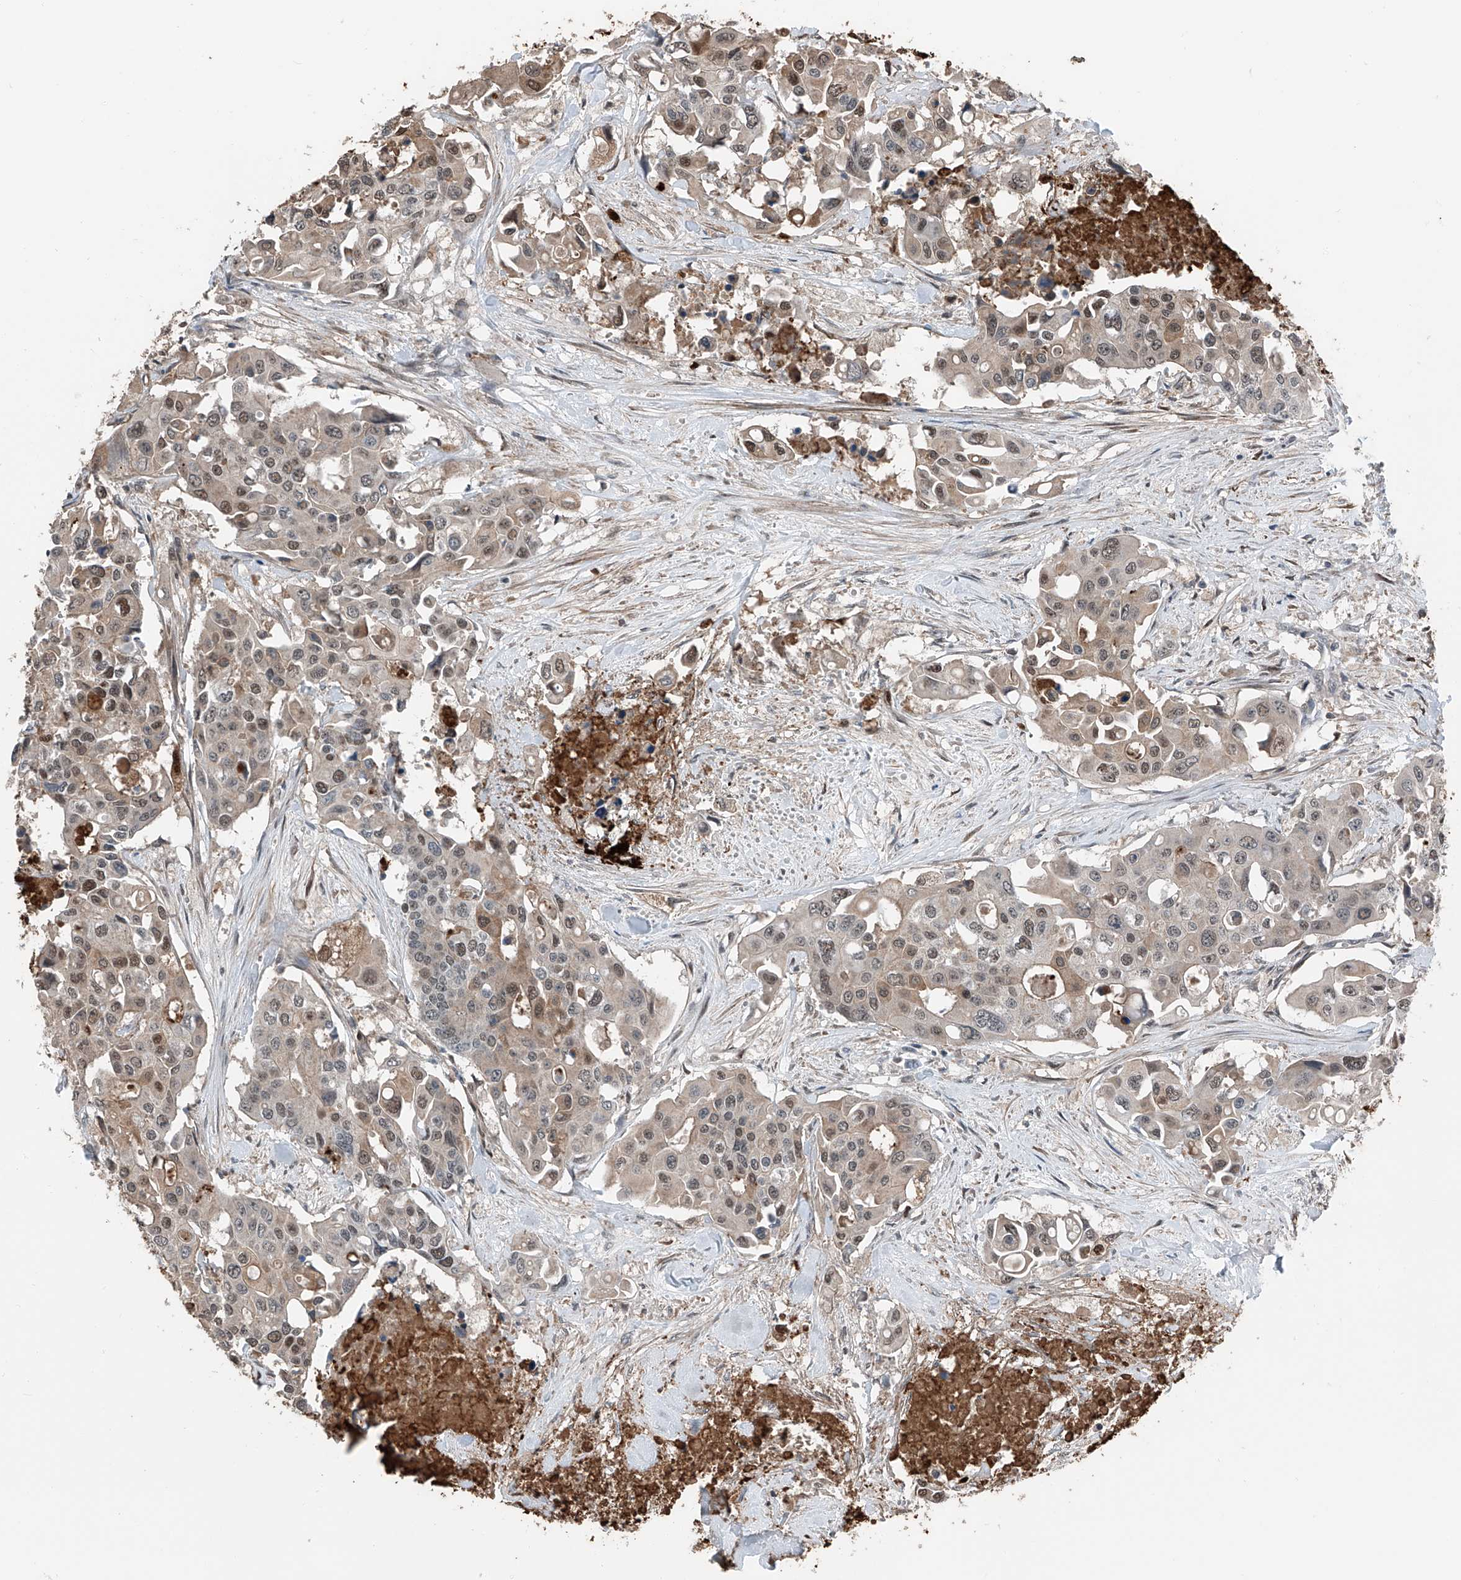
{"staining": {"intensity": "moderate", "quantity": "25%-75%", "location": "cytoplasmic/membranous,nuclear"}, "tissue": "colorectal cancer", "cell_type": "Tumor cells", "image_type": "cancer", "snomed": [{"axis": "morphology", "description": "Adenocarcinoma, NOS"}, {"axis": "topography", "description": "Colon"}], "caption": "Moderate cytoplasmic/membranous and nuclear positivity for a protein is seen in approximately 25%-75% of tumor cells of colorectal adenocarcinoma using immunohistochemistry (IHC).", "gene": "HSPA6", "patient": {"sex": "male", "age": 77}}